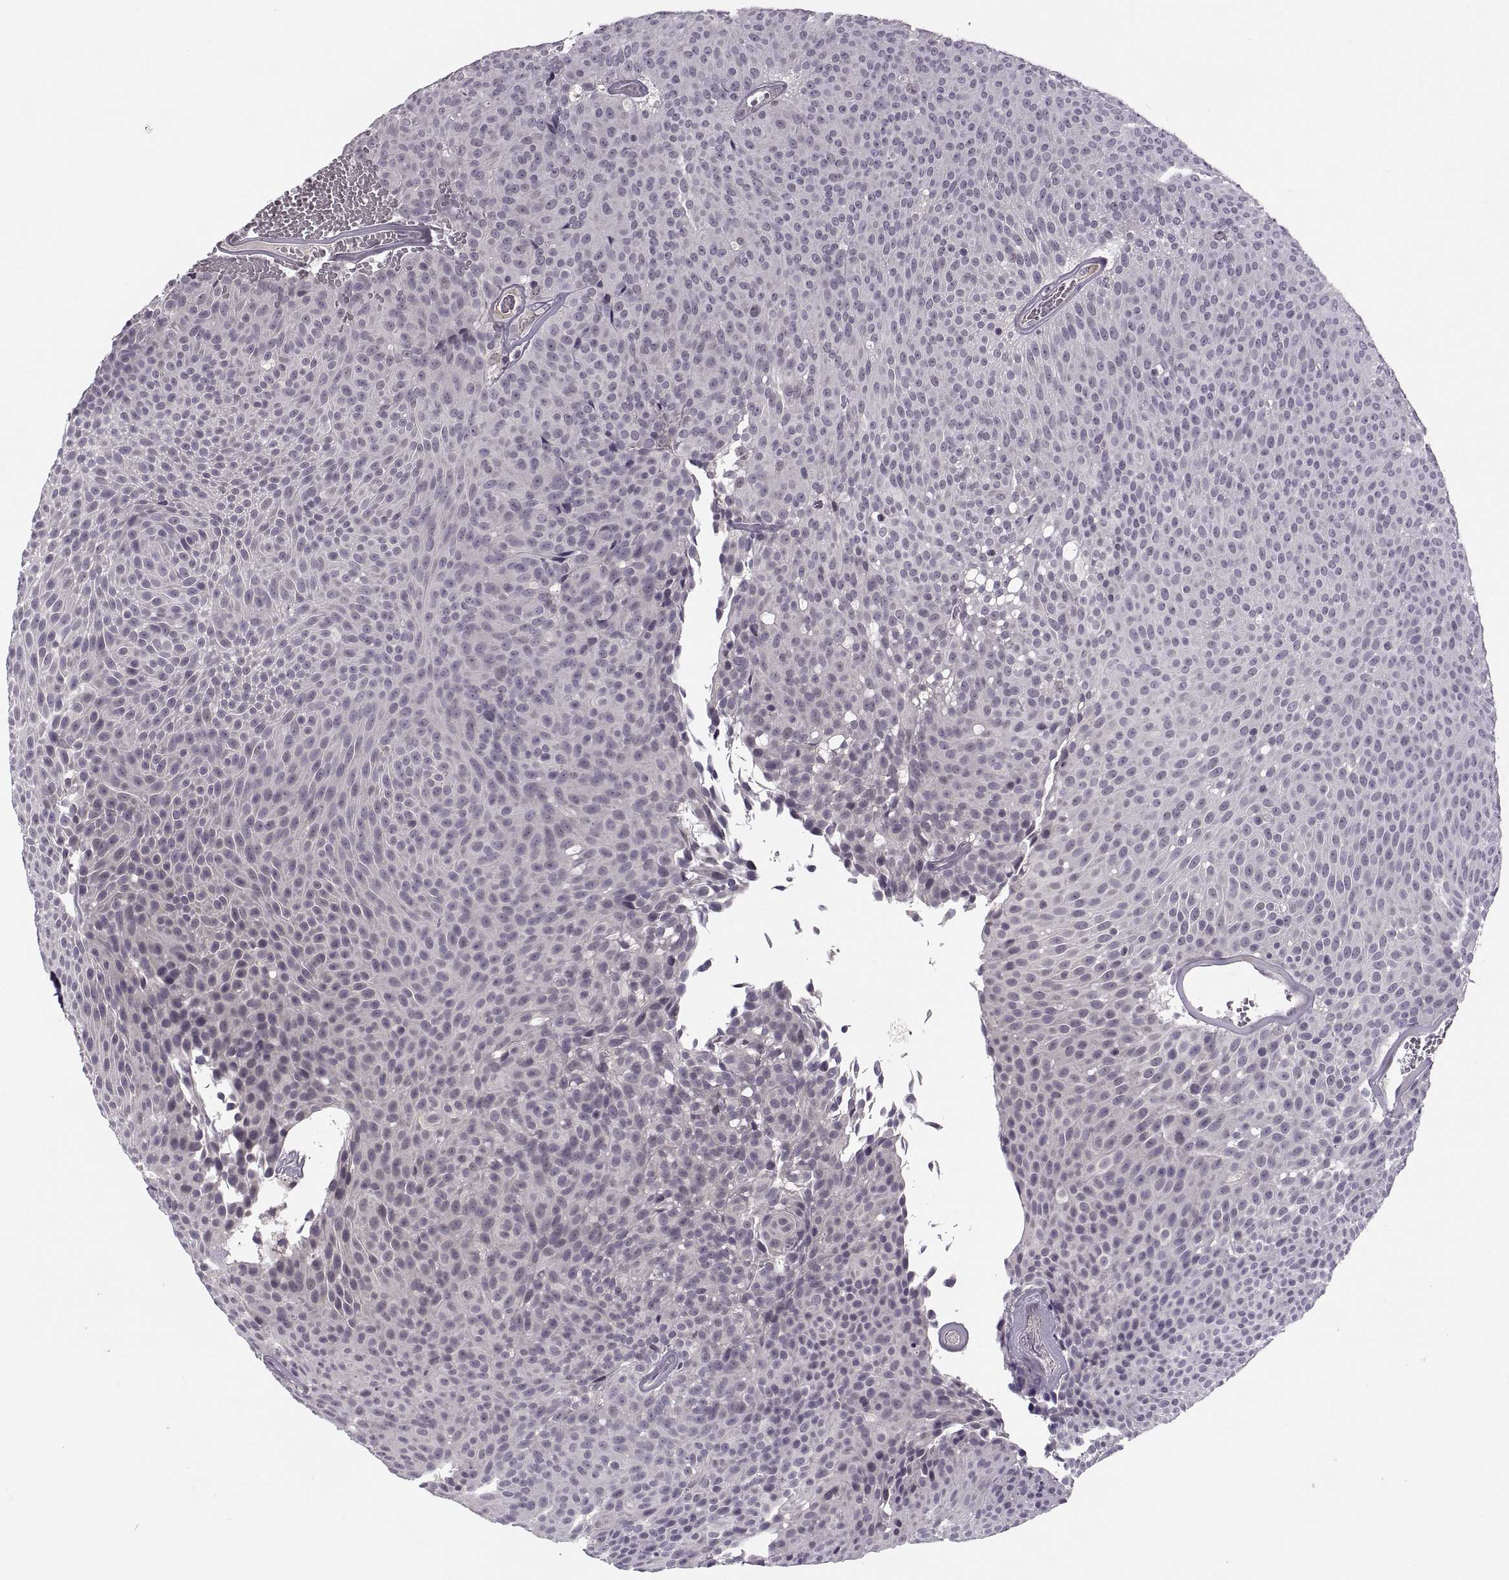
{"staining": {"intensity": "negative", "quantity": "none", "location": "none"}, "tissue": "urothelial cancer", "cell_type": "Tumor cells", "image_type": "cancer", "snomed": [{"axis": "morphology", "description": "Urothelial carcinoma, Low grade"}, {"axis": "topography", "description": "Urinary bladder"}], "caption": "IHC photomicrograph of neoplastic tissue: urothelial carcinoma (low-grade) stained with DAB reveals no significant protein staining in tumor cells.", "gene": "CACNA1F", "patient": {"sex": "male", "age": 77}}